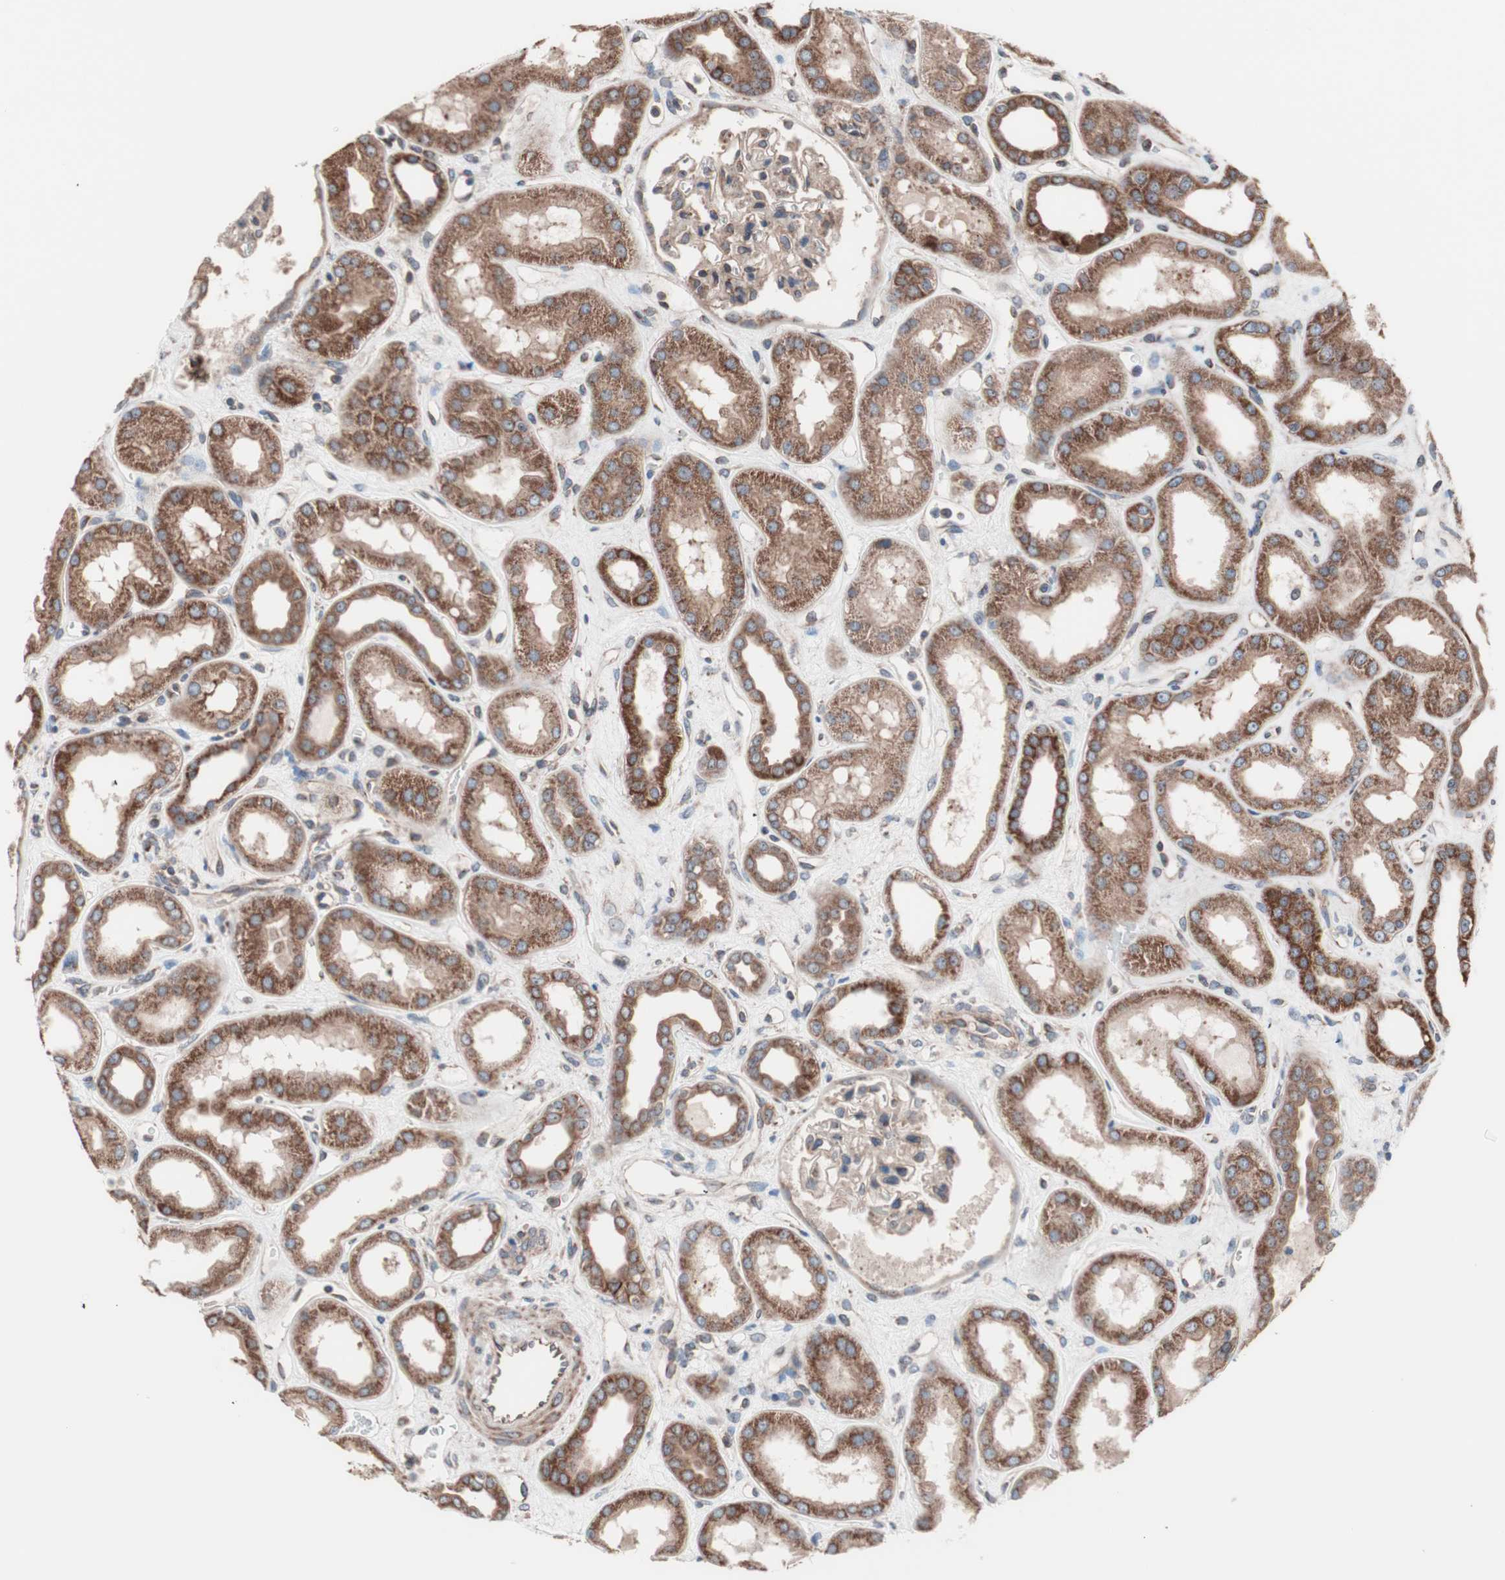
{"staining": {"intensity": "weak", "quantity": ">75%", "location": "cytoplasmic/membranous"}, "tissue": "kidney", "cell_type": "Cells in glomeruli", "image_type": "normal", "snomed": [{"axis": "morphology", "description": "Normal tissue, NOS"}, {"axis": "topography", "description": "Kidney"}], "caption": "Kidney stained with DAB (3,3'-diaminobenzidine) immunohistochemistry reveals low levels of weak cytoplasmic/membranous staining in approximately >75% of cells in glomeruli.", "gene": "CTTNBP2NL", "patient": {"sex": "male", "age": 59}}